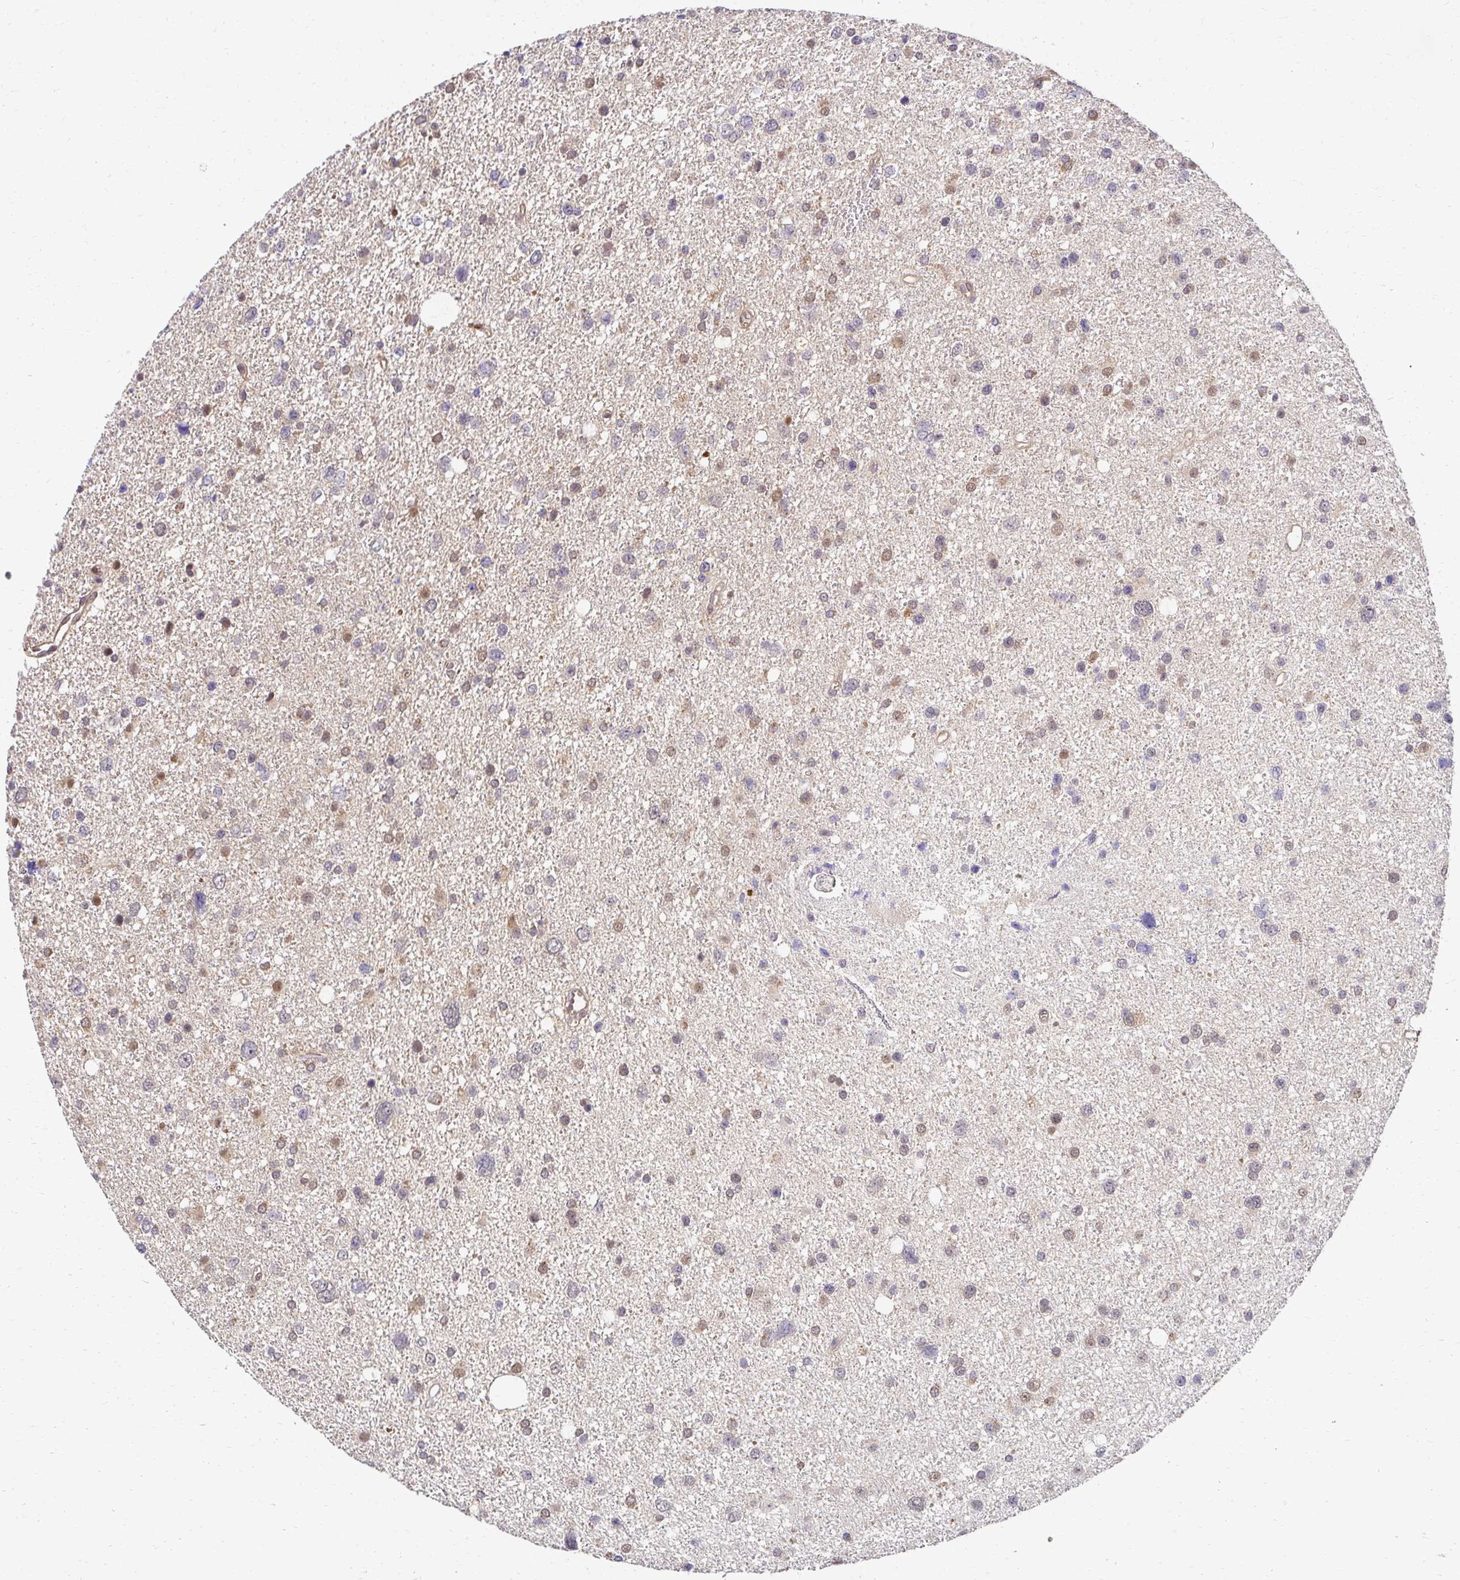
{"staining": {"intensity": "weak", "quantity": "25%-75%", "location": "nuclear"}, "tissue": "glioma", "cell_type": "Tumor cells", "image_type": "cancer", "snomed": [{"axis": "morphology", "description": "Glioma, malignant, Low grade"}, {"axis": "topography", "description": "Brain"}], "caption": "There is low levels of weak nuclear positivity in tumor cells of glioma, as demonstrated by immunohistochemical staining (brown color).", "gene": "PSMA4", "patient": {"sex": "female", "age": 55}}